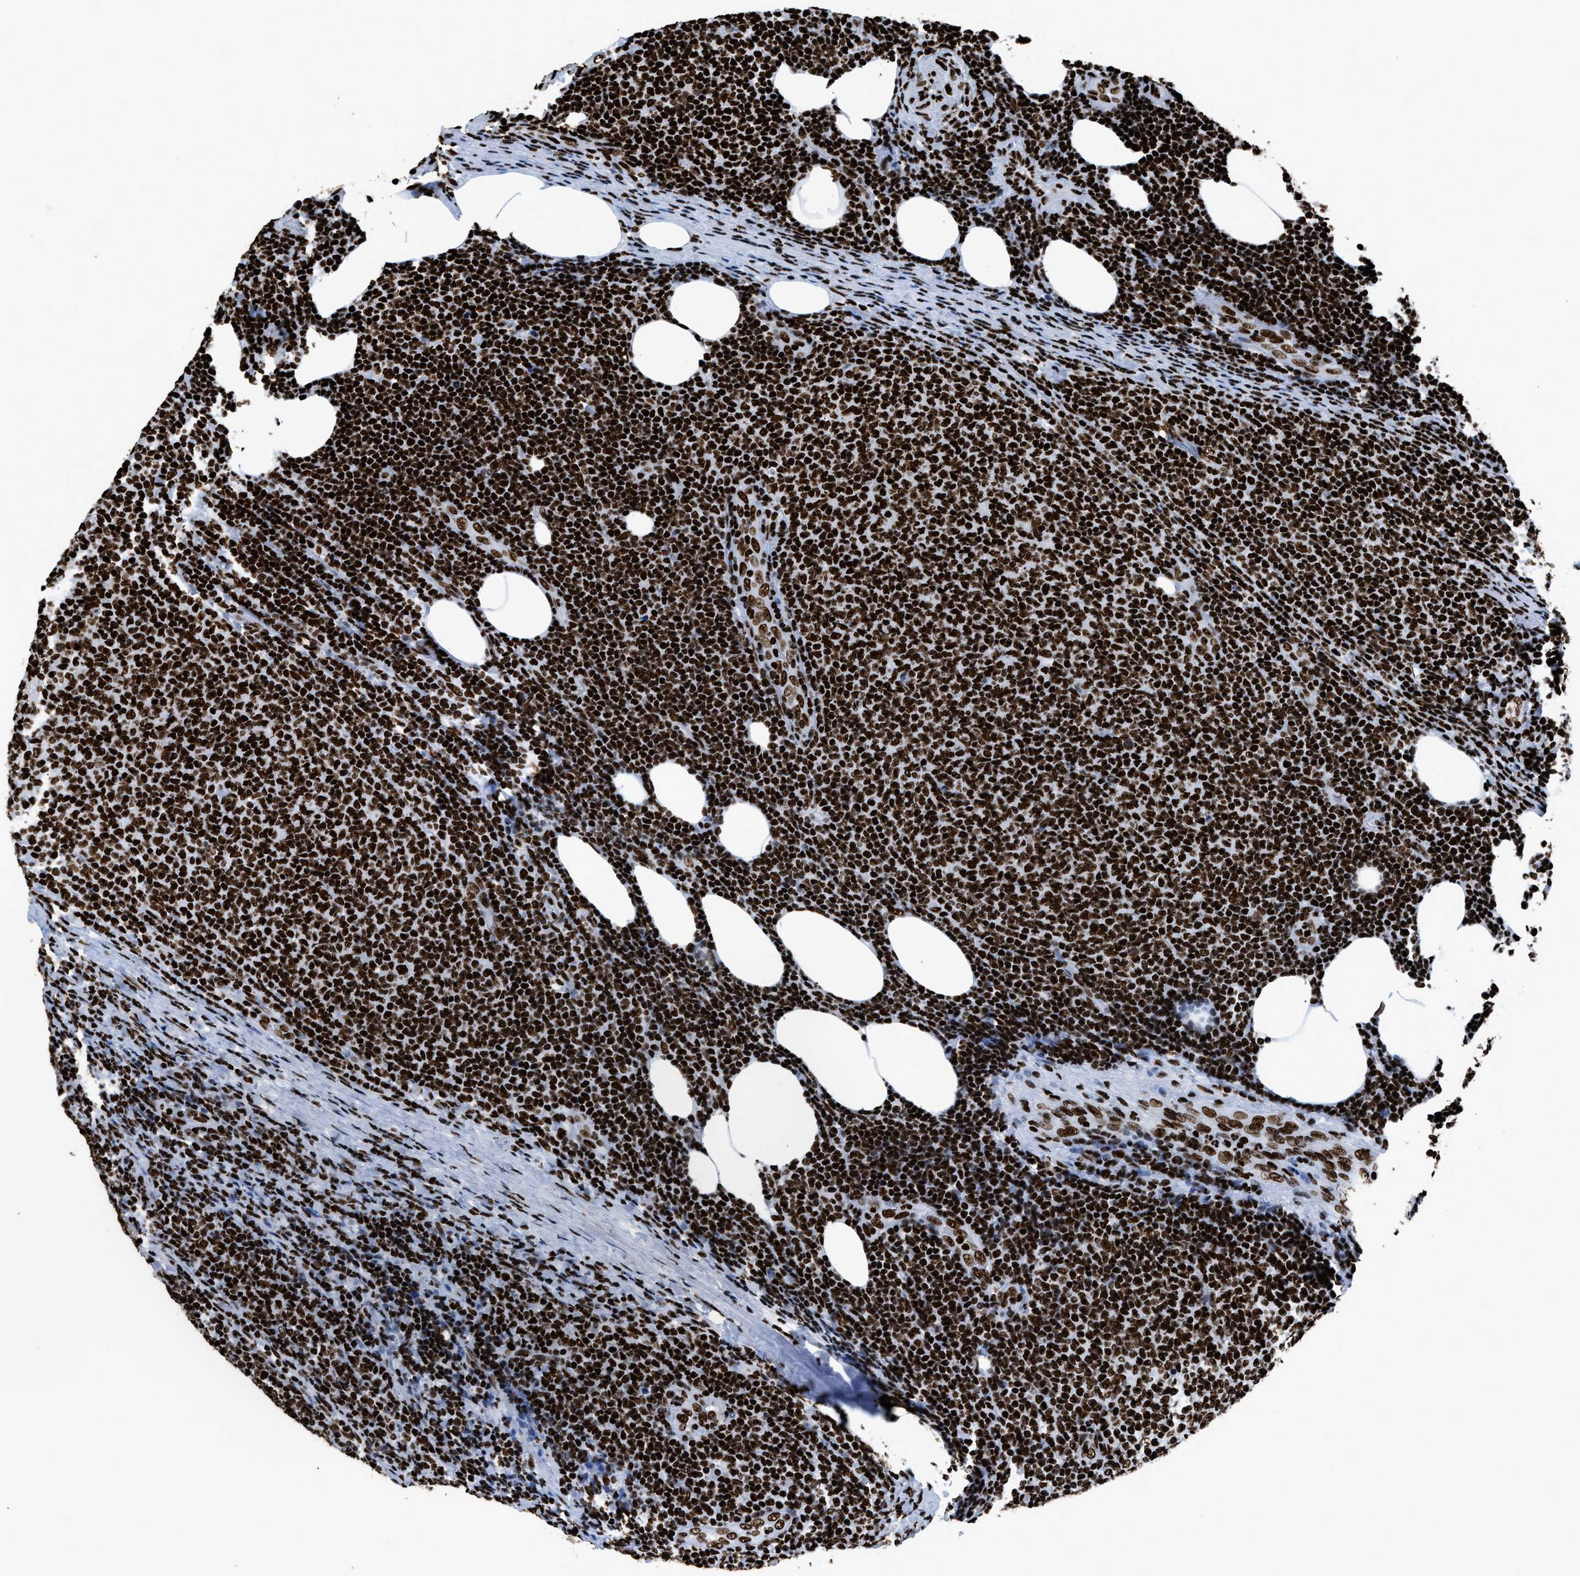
{"staining": {"intensity": "strong", "quantity": ">75%", "location": "nuclear"}, "tissue": "lymphoma", "cell_type": "Tumor cells", "image_type": "cancer", "snomed": [{"axis": "morphology", "description": "Malignant lymphoma, non-Hodgkin's type, Low grade"}, {"axis": "topography", "description": "Lymph node"}], "caption": "DAB immunohistochemical staining of human lymphoma reveals strong nuclear protein positivity in about >75% of tumor cells. (Stains: DAB in brown, nuclei in blue, Microscopy: brightfield microscopy at high magnification).", "gene": "HNRNPM", "patient": {"sex": "male", "age": 66}}